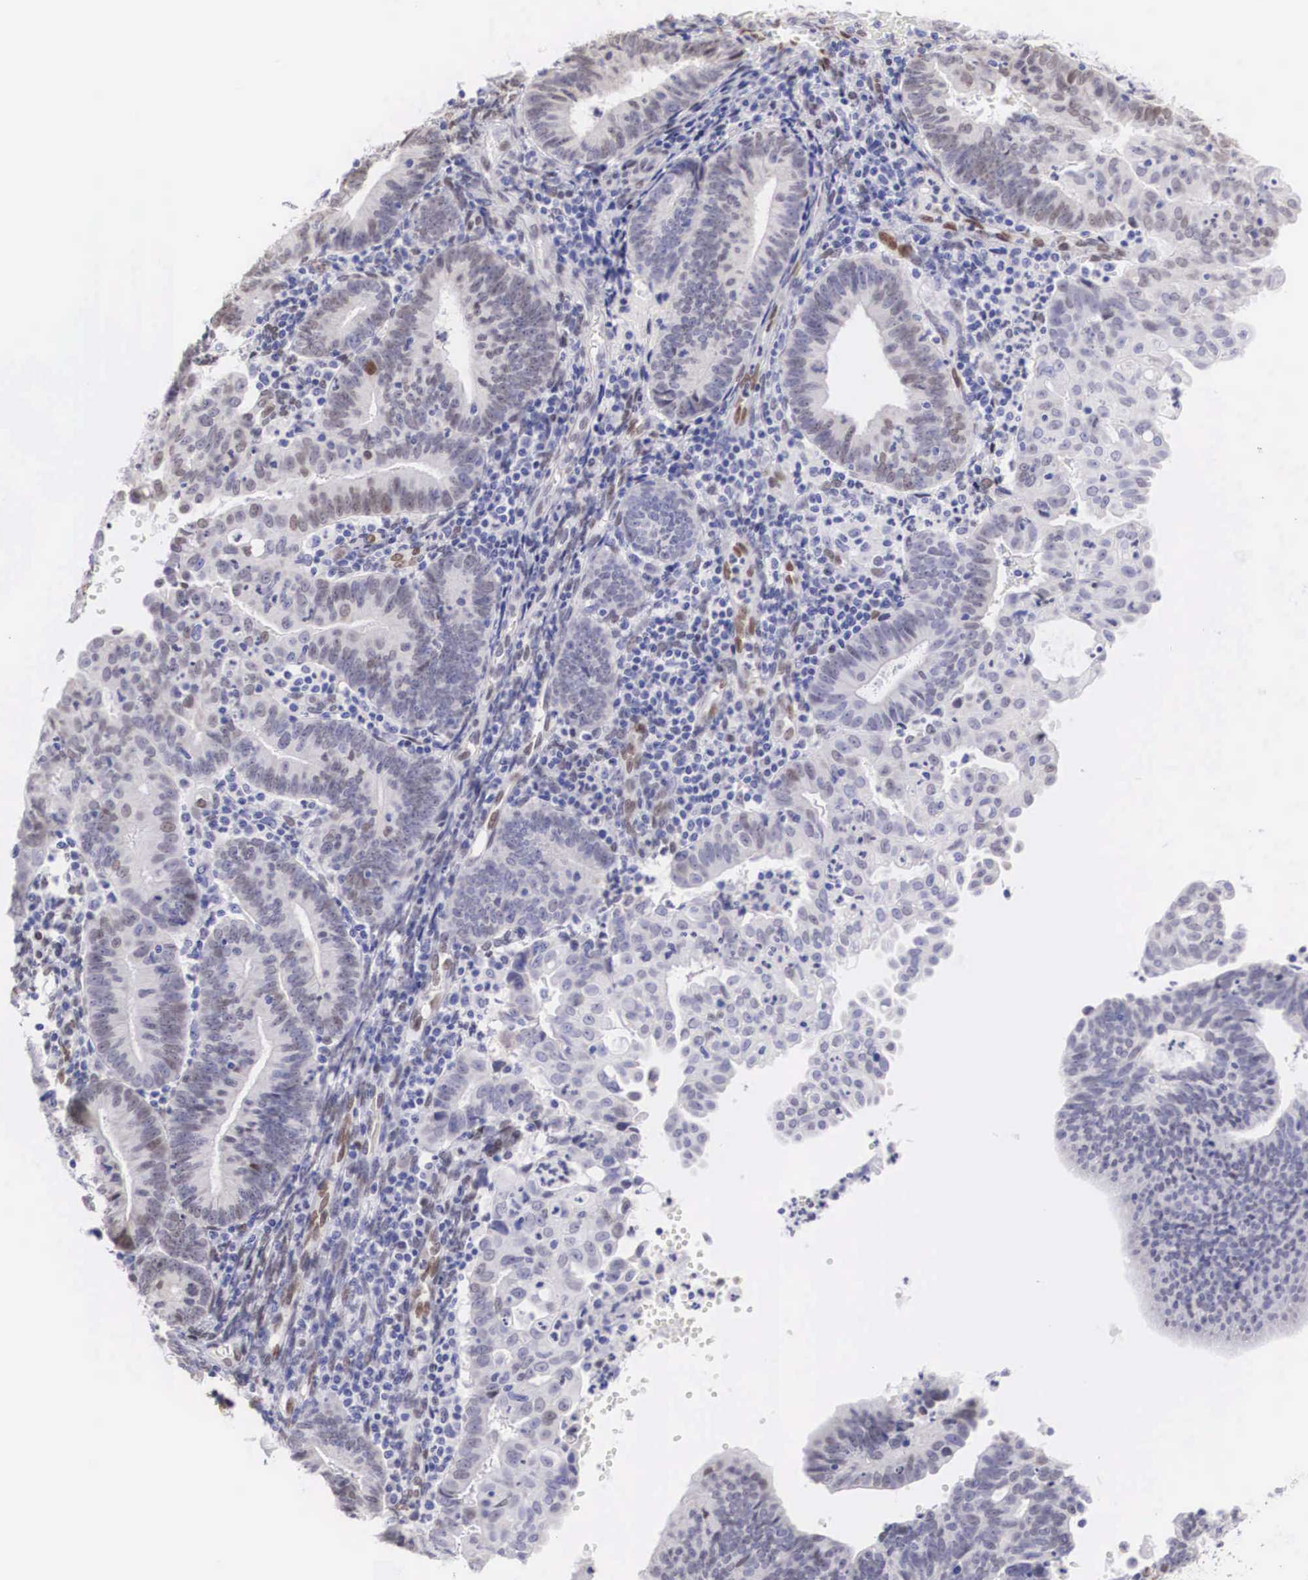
{"staining": {"intensity": "weak", "quantity": "<25%", "location": "nuclear"}, "tissue": "endometrial cancer", "cell_type": "Tumor cells", "image_type": "cancer", "snomed": [{"axis": "morphology", "description": "Adenocarcinoma, NOS"}, {"axis": "topography", "description": "Endometrium"}], "caption": "DAB (3,3'-diaminobenzidine) immunohistochemical staining of human adenocarcinoma (endometrial) displays no significant staining in tumor cells.", "gene": "HMGN5", "patient": {"sex": "female", "age": 60}}